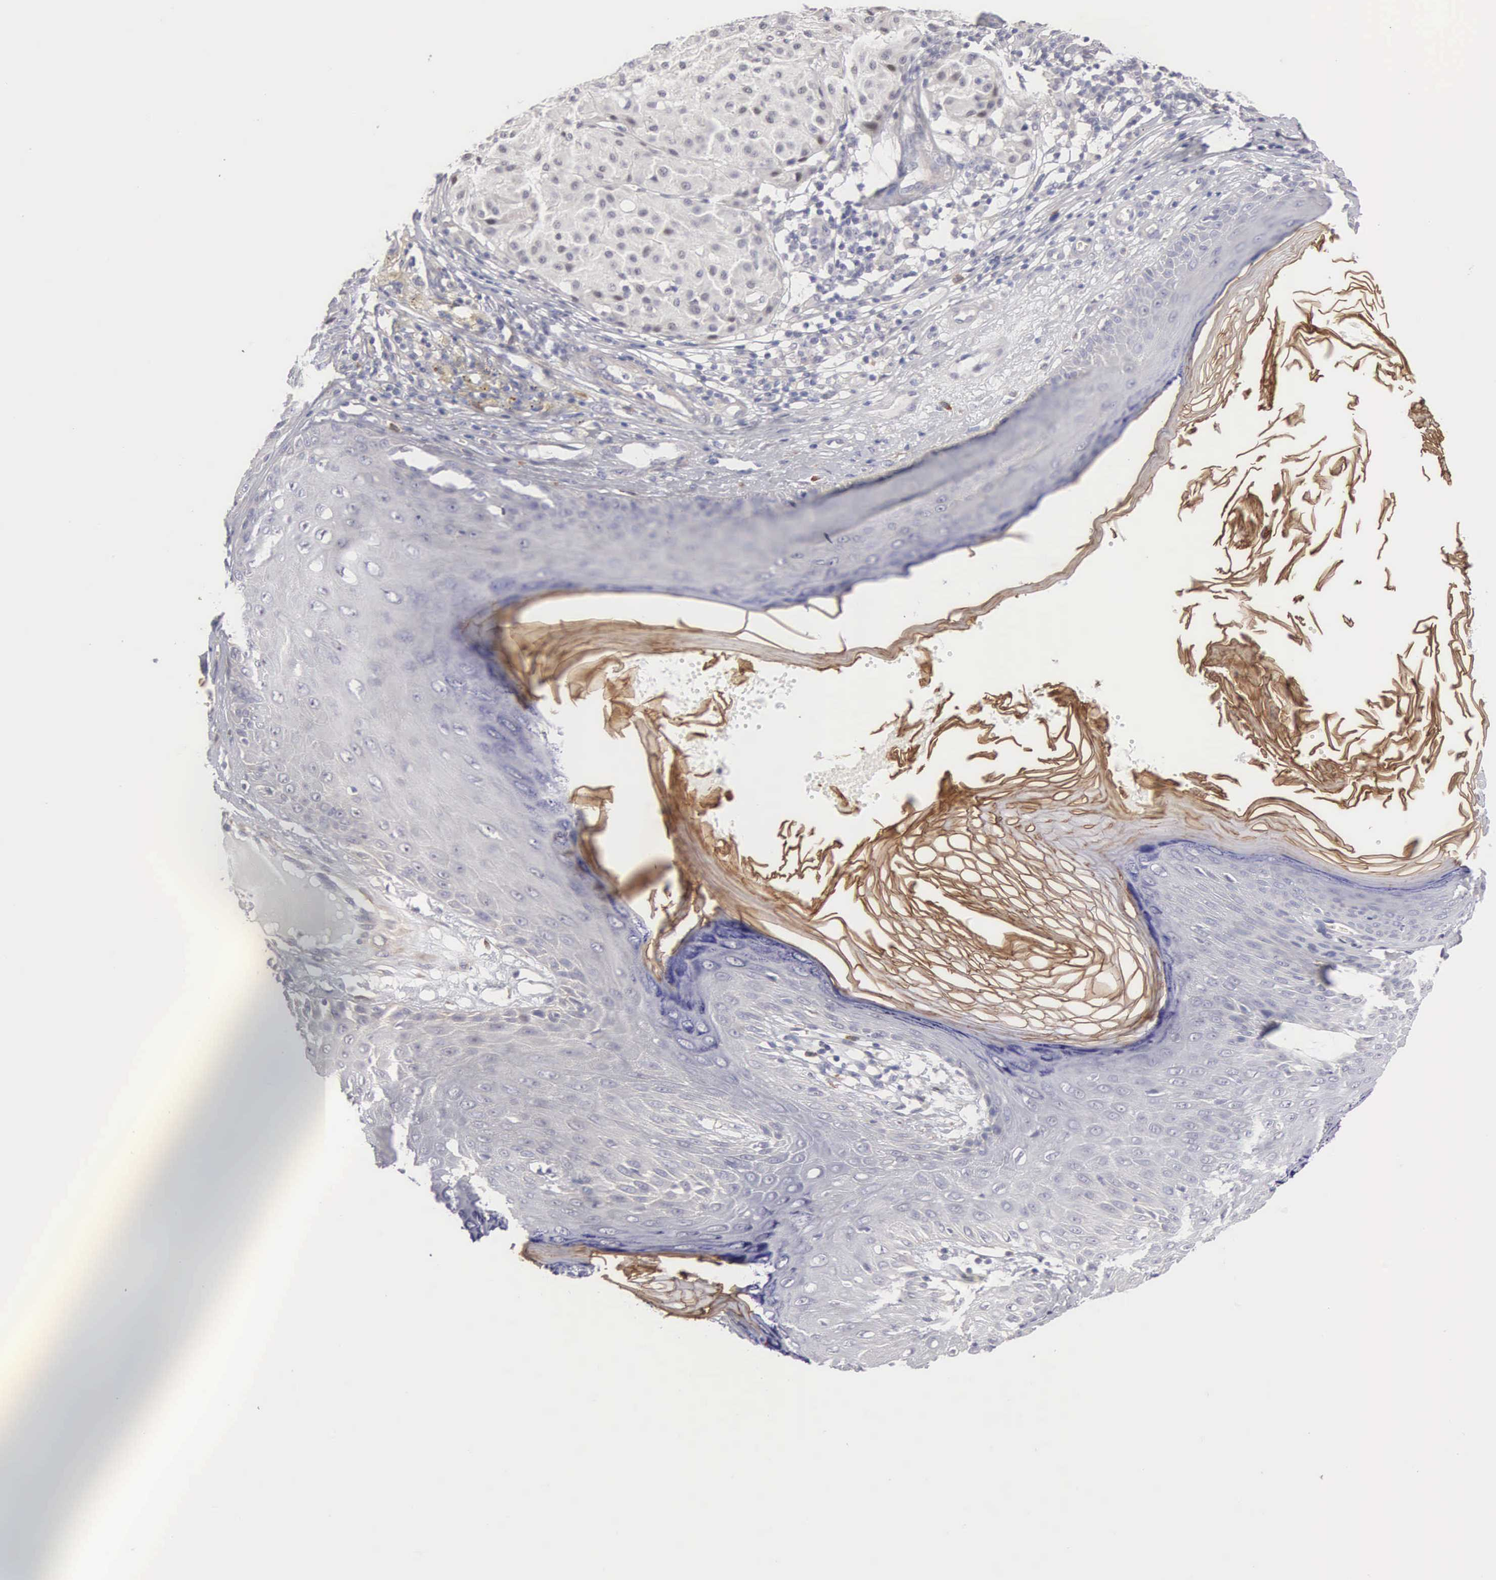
{"staining": {"intensity": "negative", "quantity": "none", "location": "none"}, "tissue": "melanoma", "cell_type": "Tumor cells", "image_type": "cancer", "snomed": [{"axis": "morphology", "description": "Malignant melanoma, NOS"}, {"axis": "topography", "description": "Skin"}], "caption": "Malignant melanoma was stained to show a protein in brown. There is no significant staining in tumor cells. (DAB immunohistochemistry (IHC), high magnification).", "gene": "ELFN2", "patient": {"sex": "male", "age": 36}}